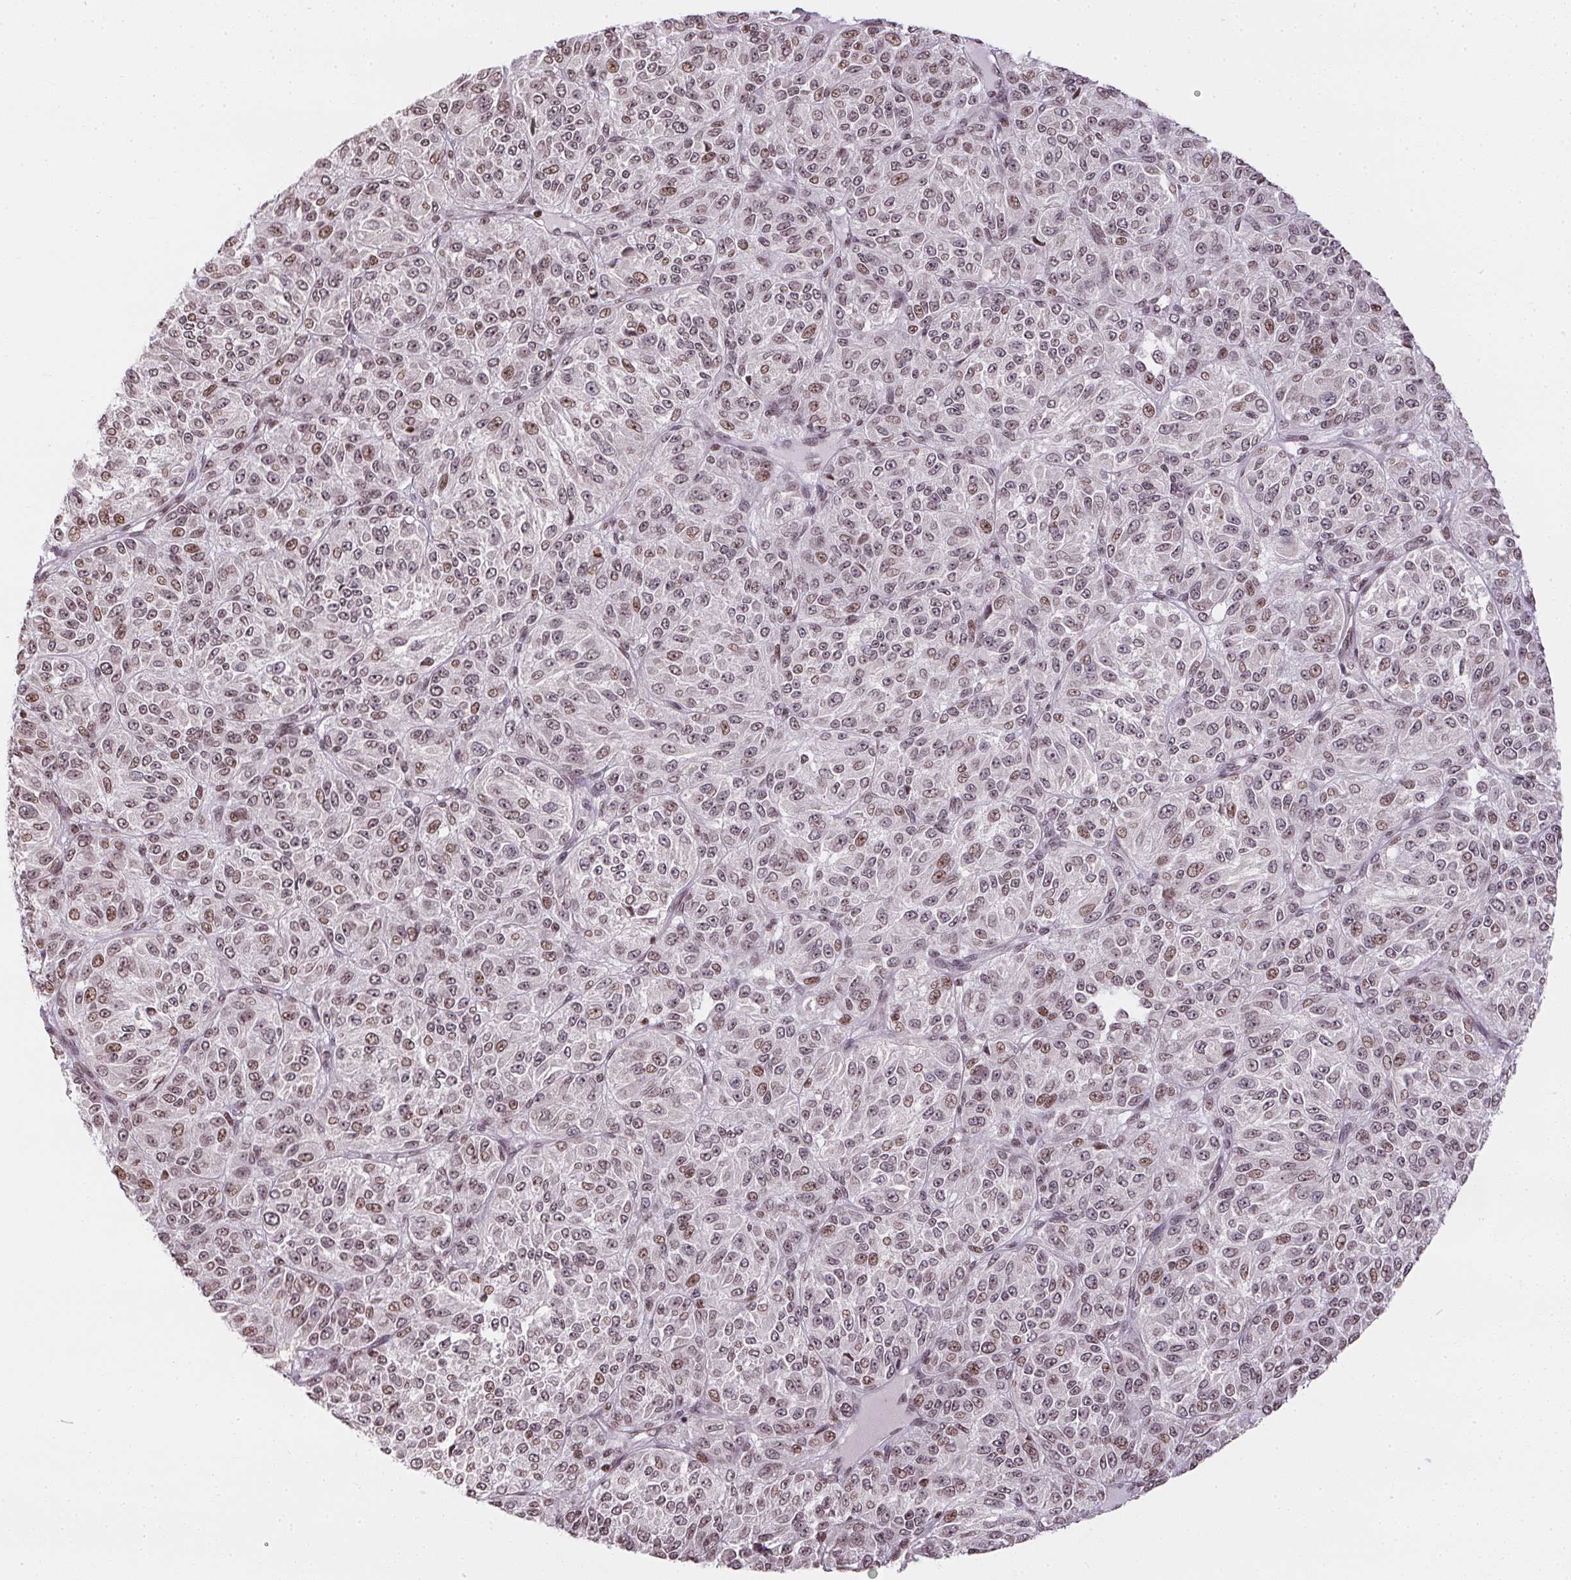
{"staining": {"intensity": "weak", "quantity": ">75%", "location": "nuclear"}, "tissue": "melanoma", "cell_type": "Tumor cells", "image_type": "cancer", "snomed": [{"axis": "morphology", "description": "Malignant melanoma, Metastatic site"}, {"axis": "topography", "description": "Brain"}], "caption": "A low amount of weak nuclear positivity is seen in approximately >75% of tumor cells in melanoma tissue.", "gene": "RNF181", "patient": {"sex": "female", "age": 56}}